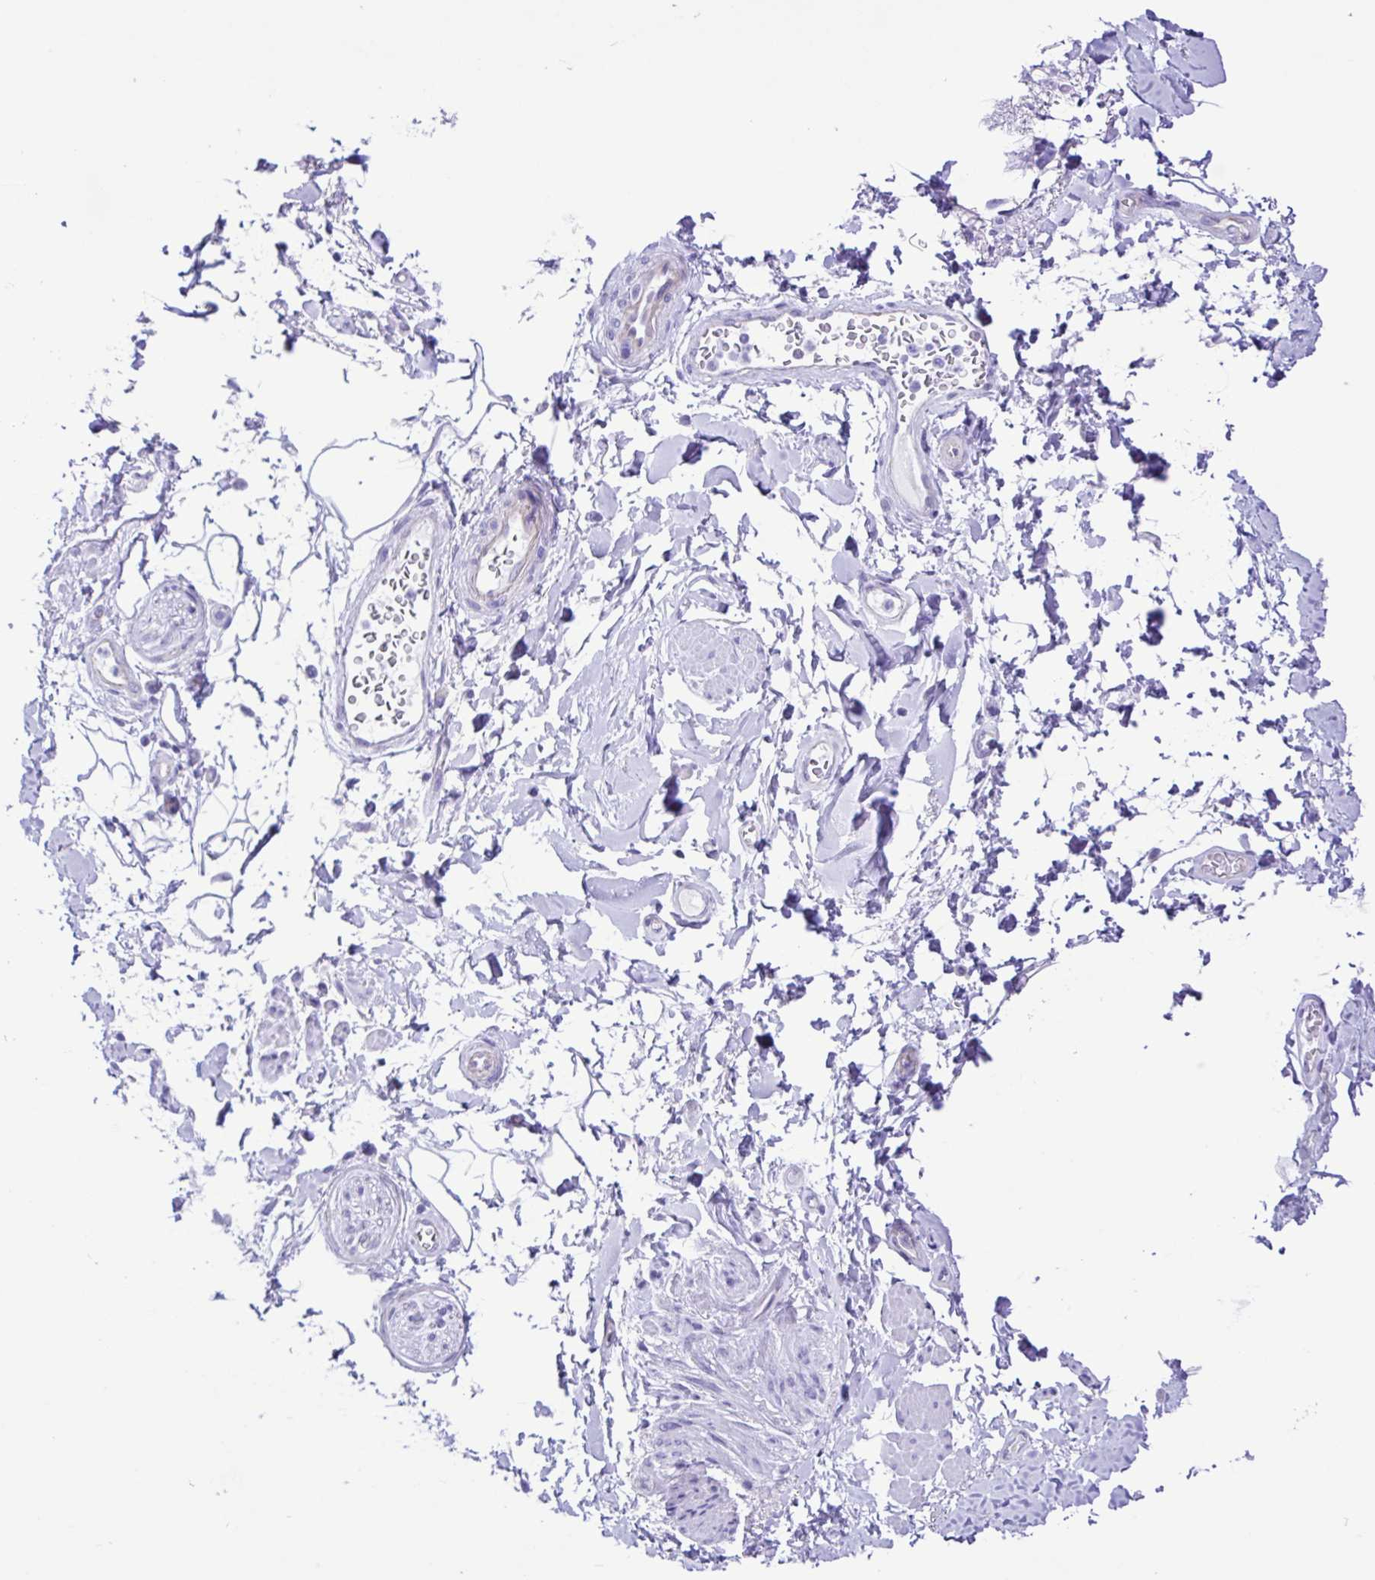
{"staining": {"intensity": "negative", "quantity": "none", "location": "none"}, "tissue": "adipose tissue", "cell_type": "Adipocytes", "image_type": "normal", "snomed": [{"axis": "morphology", "description": "Normal tissue, NOS"}, {"axis": "topography", "description": "Urinary bladder"}, {"axis": "topography", "description": "Peripheral nerve tissue"}], "caption": "Immunohistochemistry (IHC) image of normal adipose tissue stained for a protein (brown), which exhibits no positivity in adipocytes. (DAB (3,3'-diaminobenzidine) immunohistochemistry (IHC) with hematoxylin counter stain).", "gene": "CYP11A1", "patient": {"sex": "female", "age": 60}}